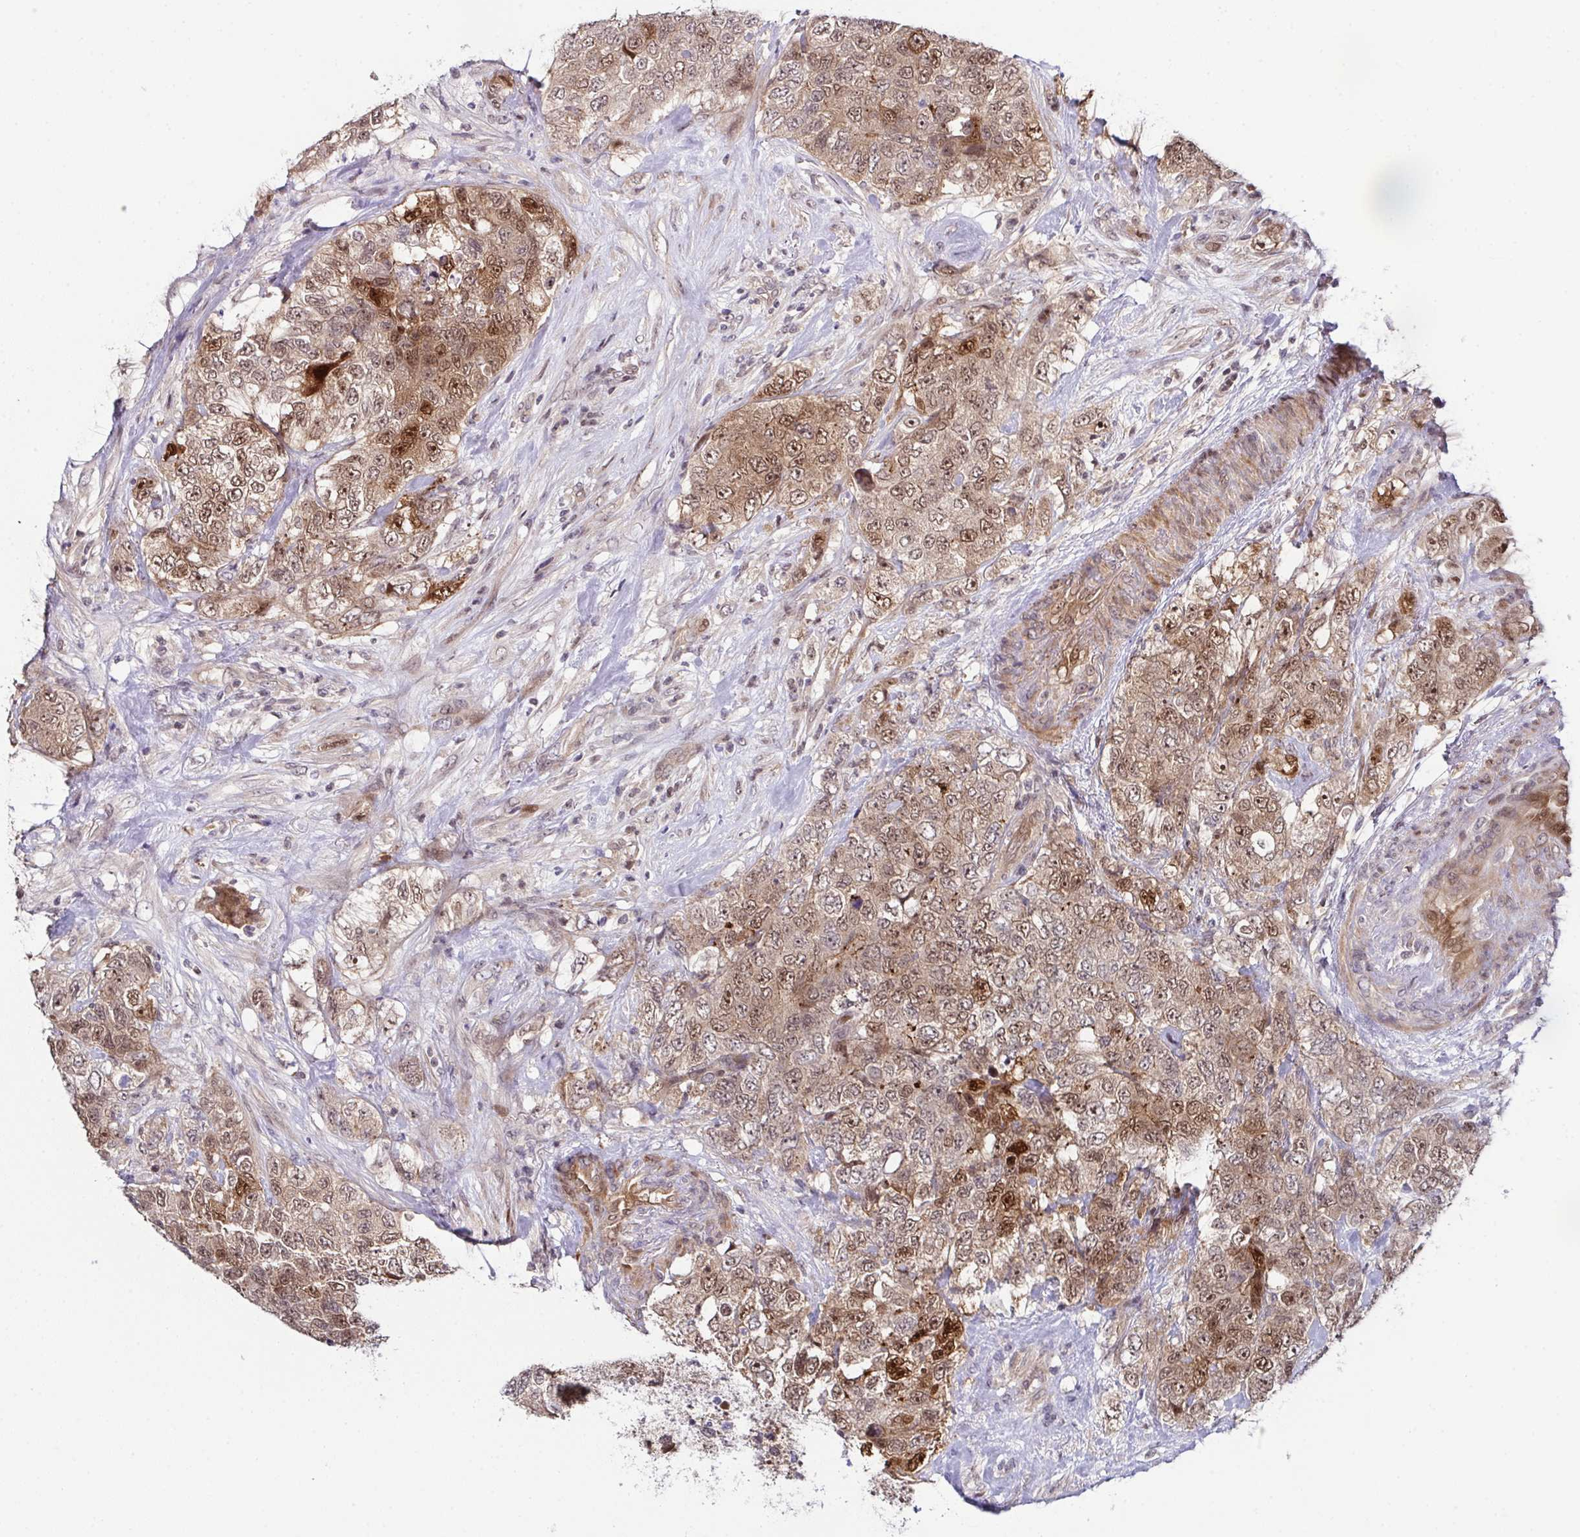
{"staining": {"intensity": "moderate", "quantity": ">75%", "location": "cytoplasmic/membranous,nuclear"}, "tissue": "urothelial cancer", "cell_type": "Tumor cells", "image_type": "cancer", "snomed": [{"axis": "morphology", "description": "Urothelial carcinoma, High grade"}, {"axis": "topography", "description": "Urinary bladder"}], "caption": "Urothelial cancer stained with a protein marker demonstrates moderate staining in tumor cells.", "gene": "DNAJB1", "patient": {"sex": "female", "age": 78}}